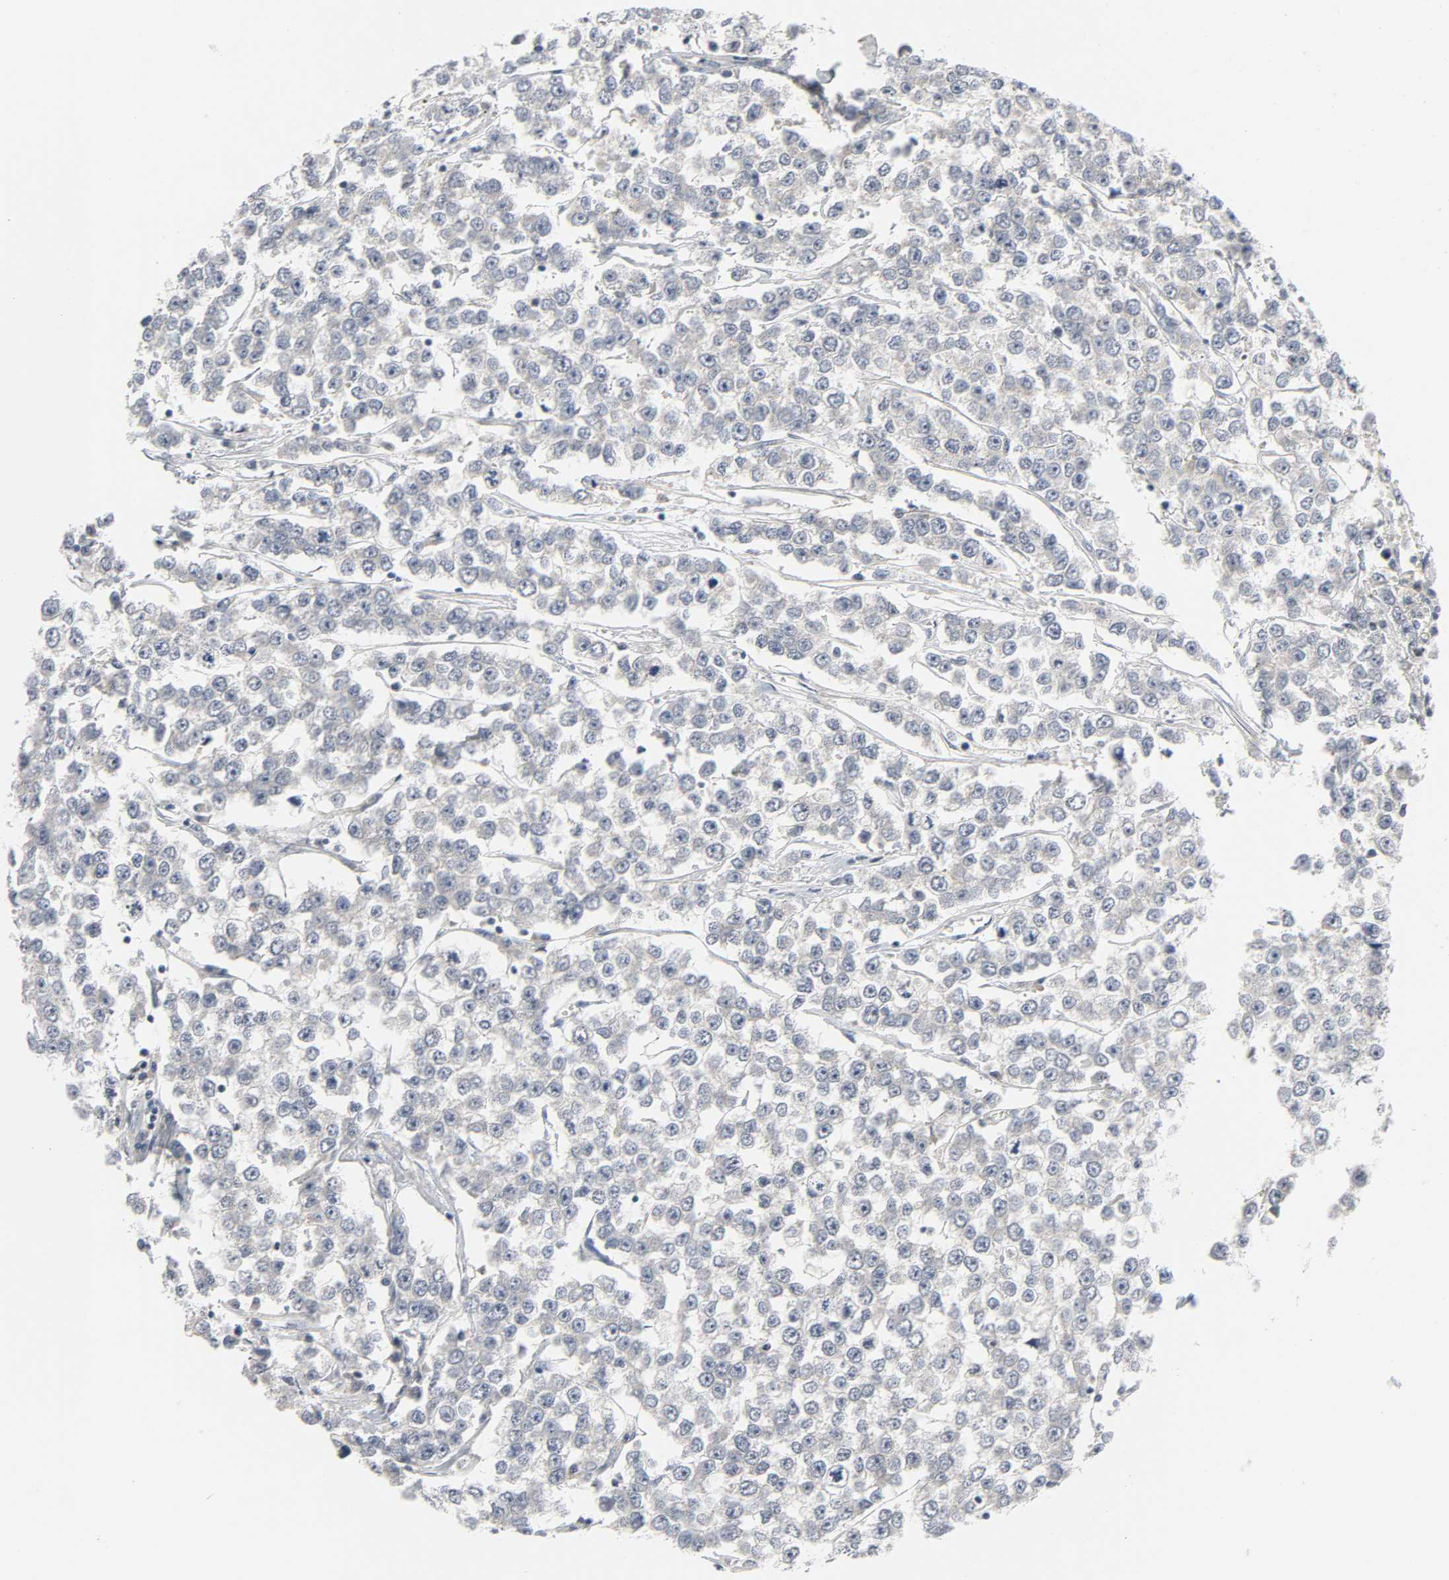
{"staining": {"intensity": "weak", "quantity": "25%-75%", "location": "cytoplasmic/membranous"}, "tissue": "testis cancer", "cell_type": "Tumor cells", "image_type": "cancer", "snomed": [{"axis": "morphology", "description": "Seminoma, NOS"}, {"axis": "morphology", "description": "Carcinoma, Embryonal, NOS"}, {"axis": "topography", "description": "Testis"}], "caption": "Immunohistochemical staining of human seminoma (testis) reveals low levels of weak cytoplasmic/membranous protein expression in approximately 25%-75% of tumor cells. (Stains: DAB in brown, nuclei in blue, Microscopy: brightfield microscopy at high magnification).", "gene": "CLIP1", "patient": {"sex": "male", "age": 52}}